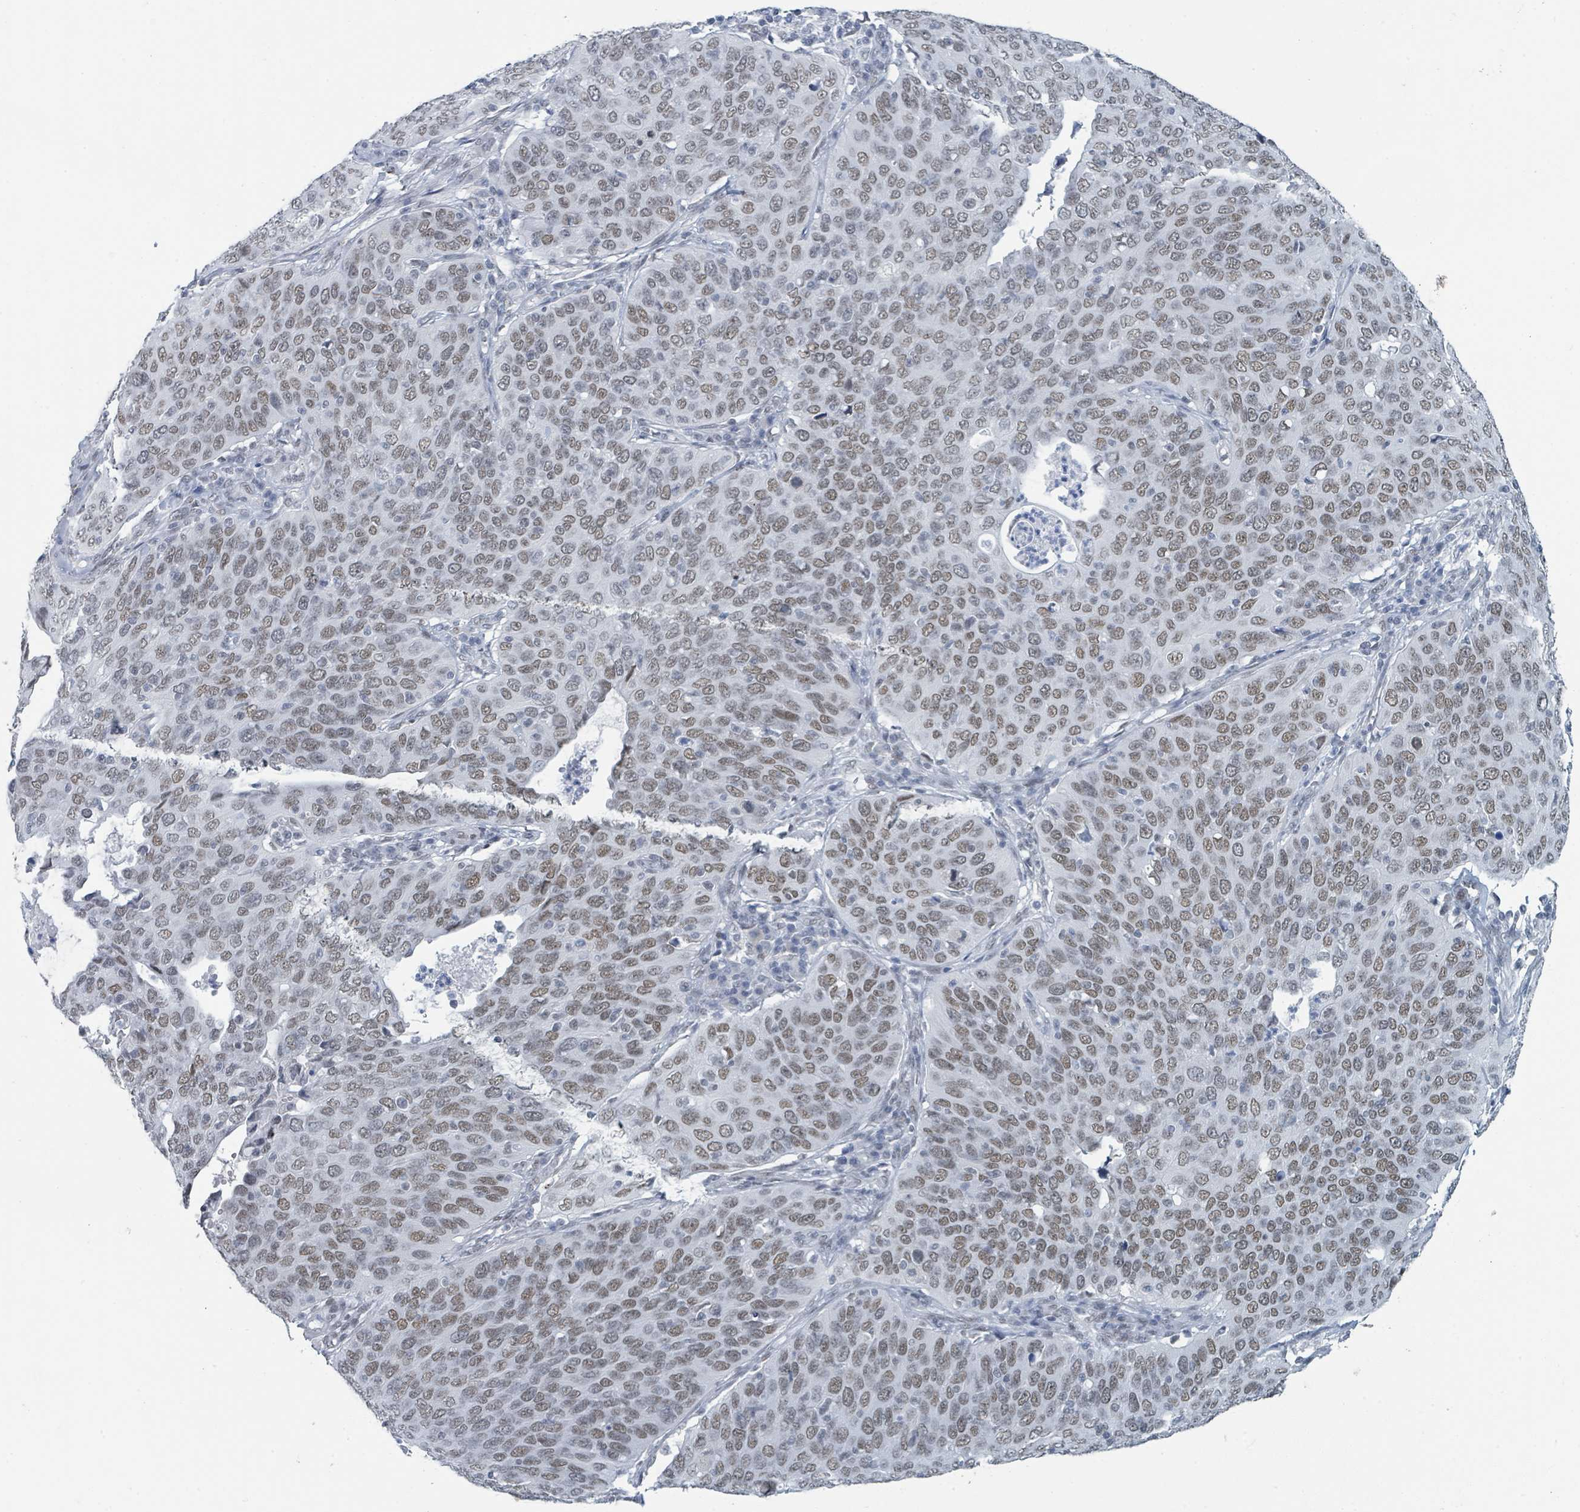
{"staining": {"intensity": "moderate", "quantity": ">75%", "location": "nuclear"}, "tissue": "cervical cancer", "cell_type": "Tumor cells", "image_type": "cancer", "snomed": [{"axis": "morphology", "description": "Squamous cell carcinoma, NOS"}, {"axis": "topography", "description": "Cervix"}], "caption": "Protein staining exhibits moderate nuclear staining in approximately >75% of tumor cells in cervical cancer (squamous cell carcinoma). (brown staining indicates protein expression, while blue staining denotes nuclei).", "gene": "EHMT2", "patient": {"sex": "female", "age": 36}}